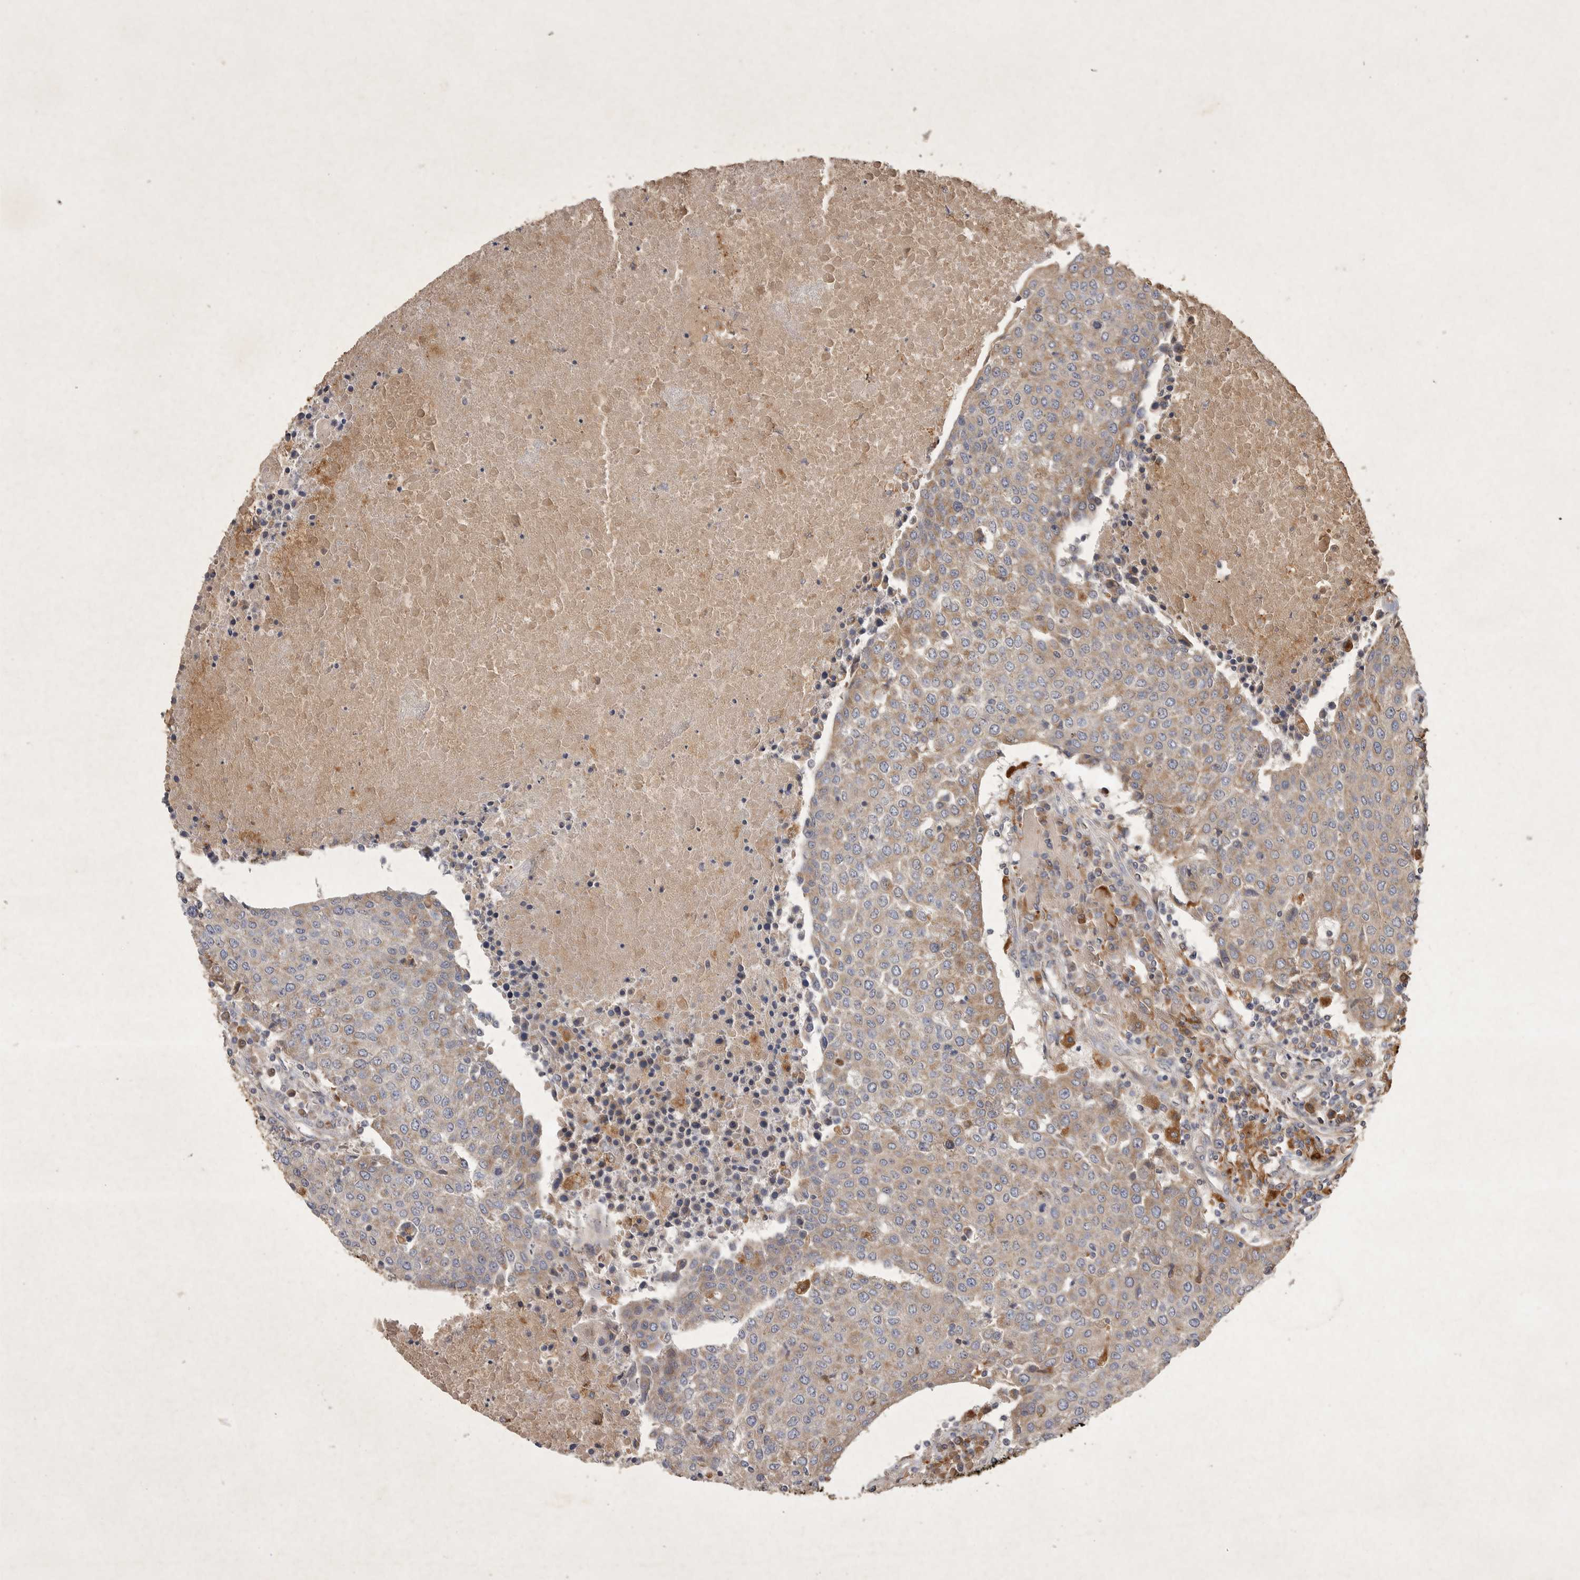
{"staining": {"intensity": "weak", "quantity": ">75%", "location": "cytoplasmic/membranous"}, "tissue": "urothelial cancer", "cell_type": "Tumor cells", "image_type": "cancer", "snomed": [{"axis": "morphology", "description": "Urothelial carcinoma, High grade"}, {"axis": "topography", "description": "Urinary bladder"}], "caption": "This is an image of immunohistochemistry staining of high-grade urothelial carcinoma, which shows weak positivity in the cytoplasmic/membranous of tumor cells.", "gene": "MRPL41", "patient": {"sex": "female", "age": 85}}